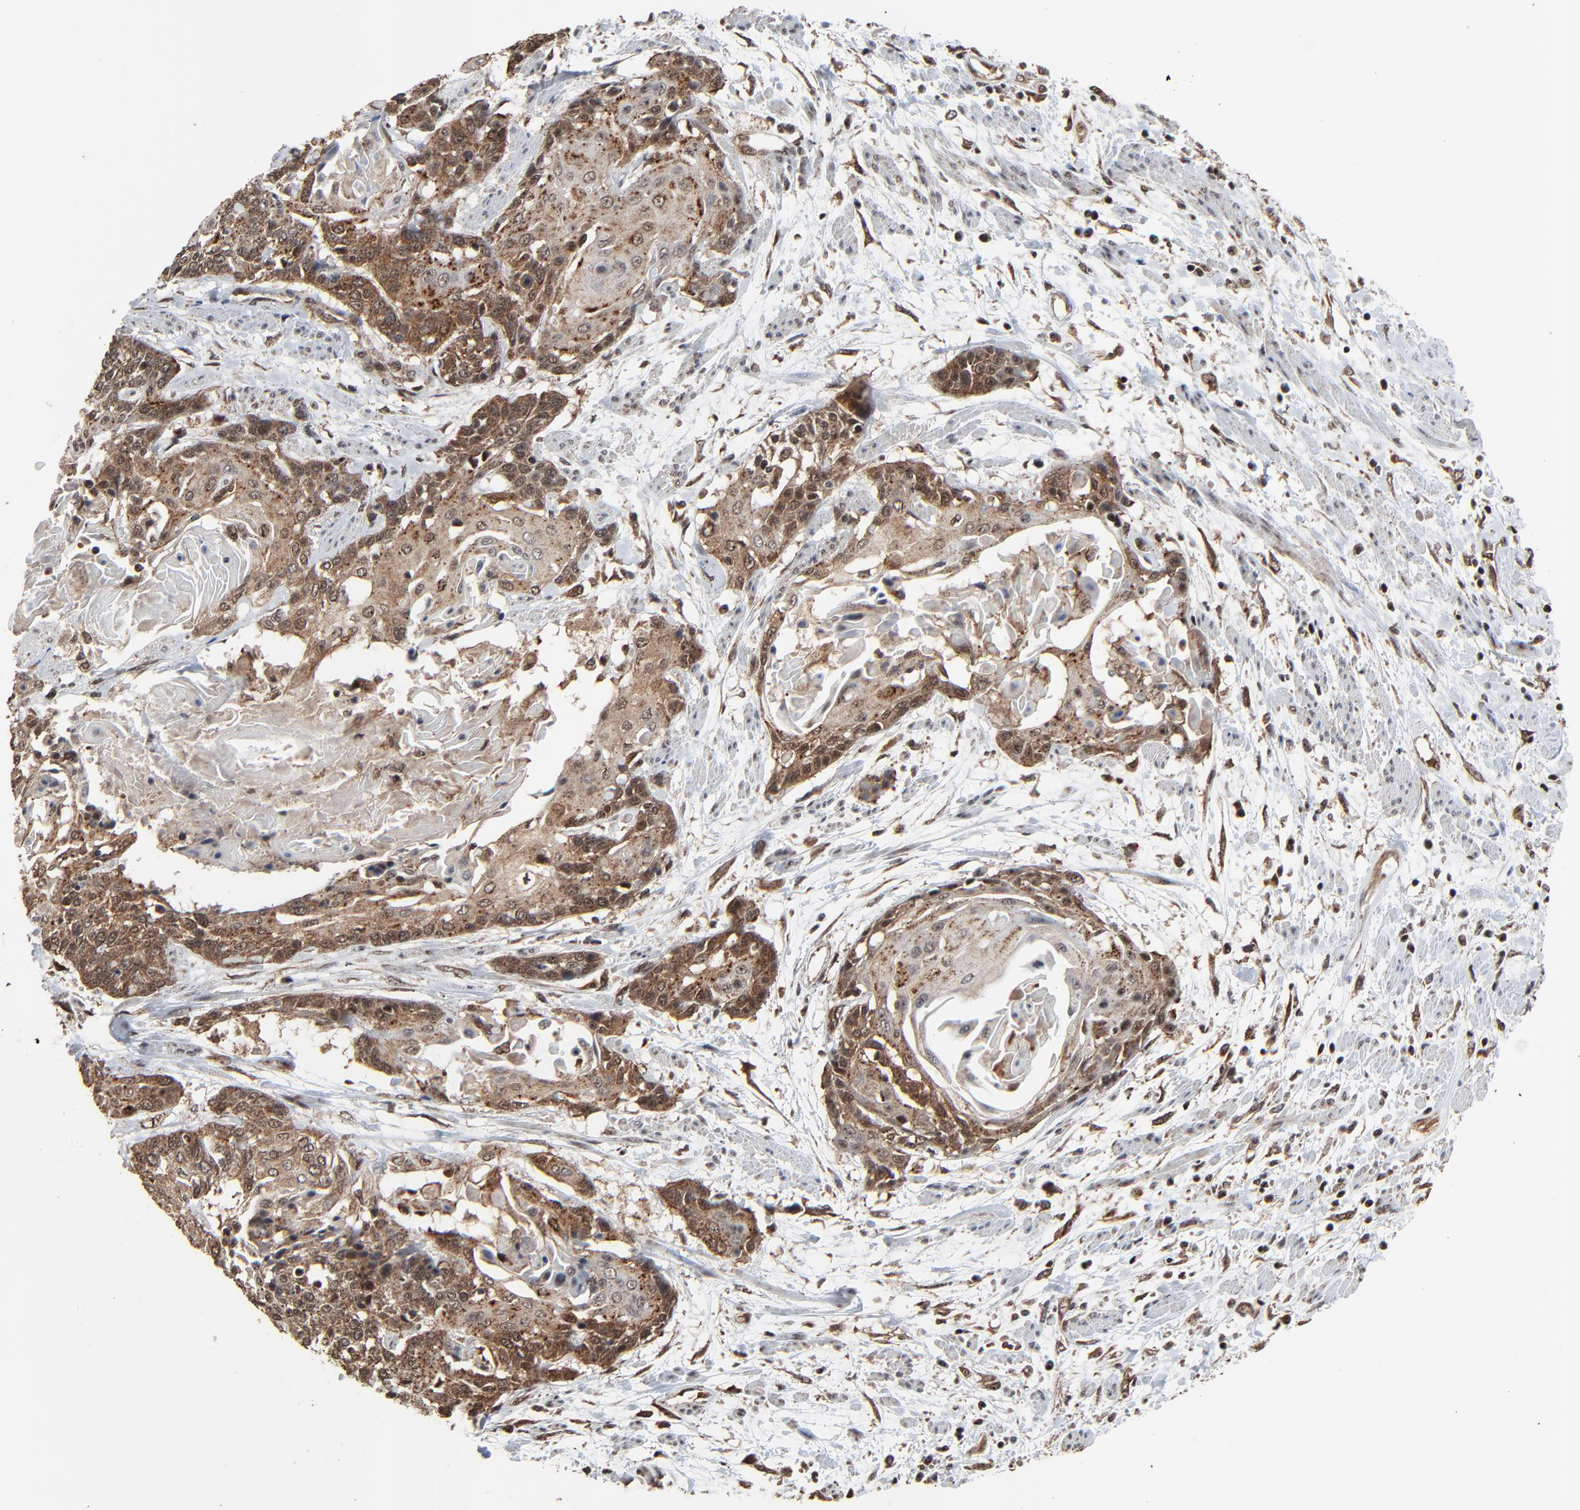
{"staining": {"intensity": "moderate", "quantity": ">75%", "location": "cytoplasmic/membranous,nuclear"}, "tissue": "cervical cancer", "cell_type": "Tumor cells", "image_type": "cancer", "snomed": [{"axis": "morphology", "description": "Squamous cell carcinoma, NOS"}, {"axis": "topography", "description": "Cervix"}], "caption": "Immunohistochemistry photomicrograph of neoplastic tissue: human squamous cell carcinoma (cervical) stained using immunohistochemistry (IHC) displays medium levels of moderate protein expression localized specifically in the cytoplasmic/membranous and nuclear of tumor cells, appearing as a cytoplasmic/membranous and nuclear brown color.", "gene": "RHOJ", "patient": {"sex": "female", "age": 57}}